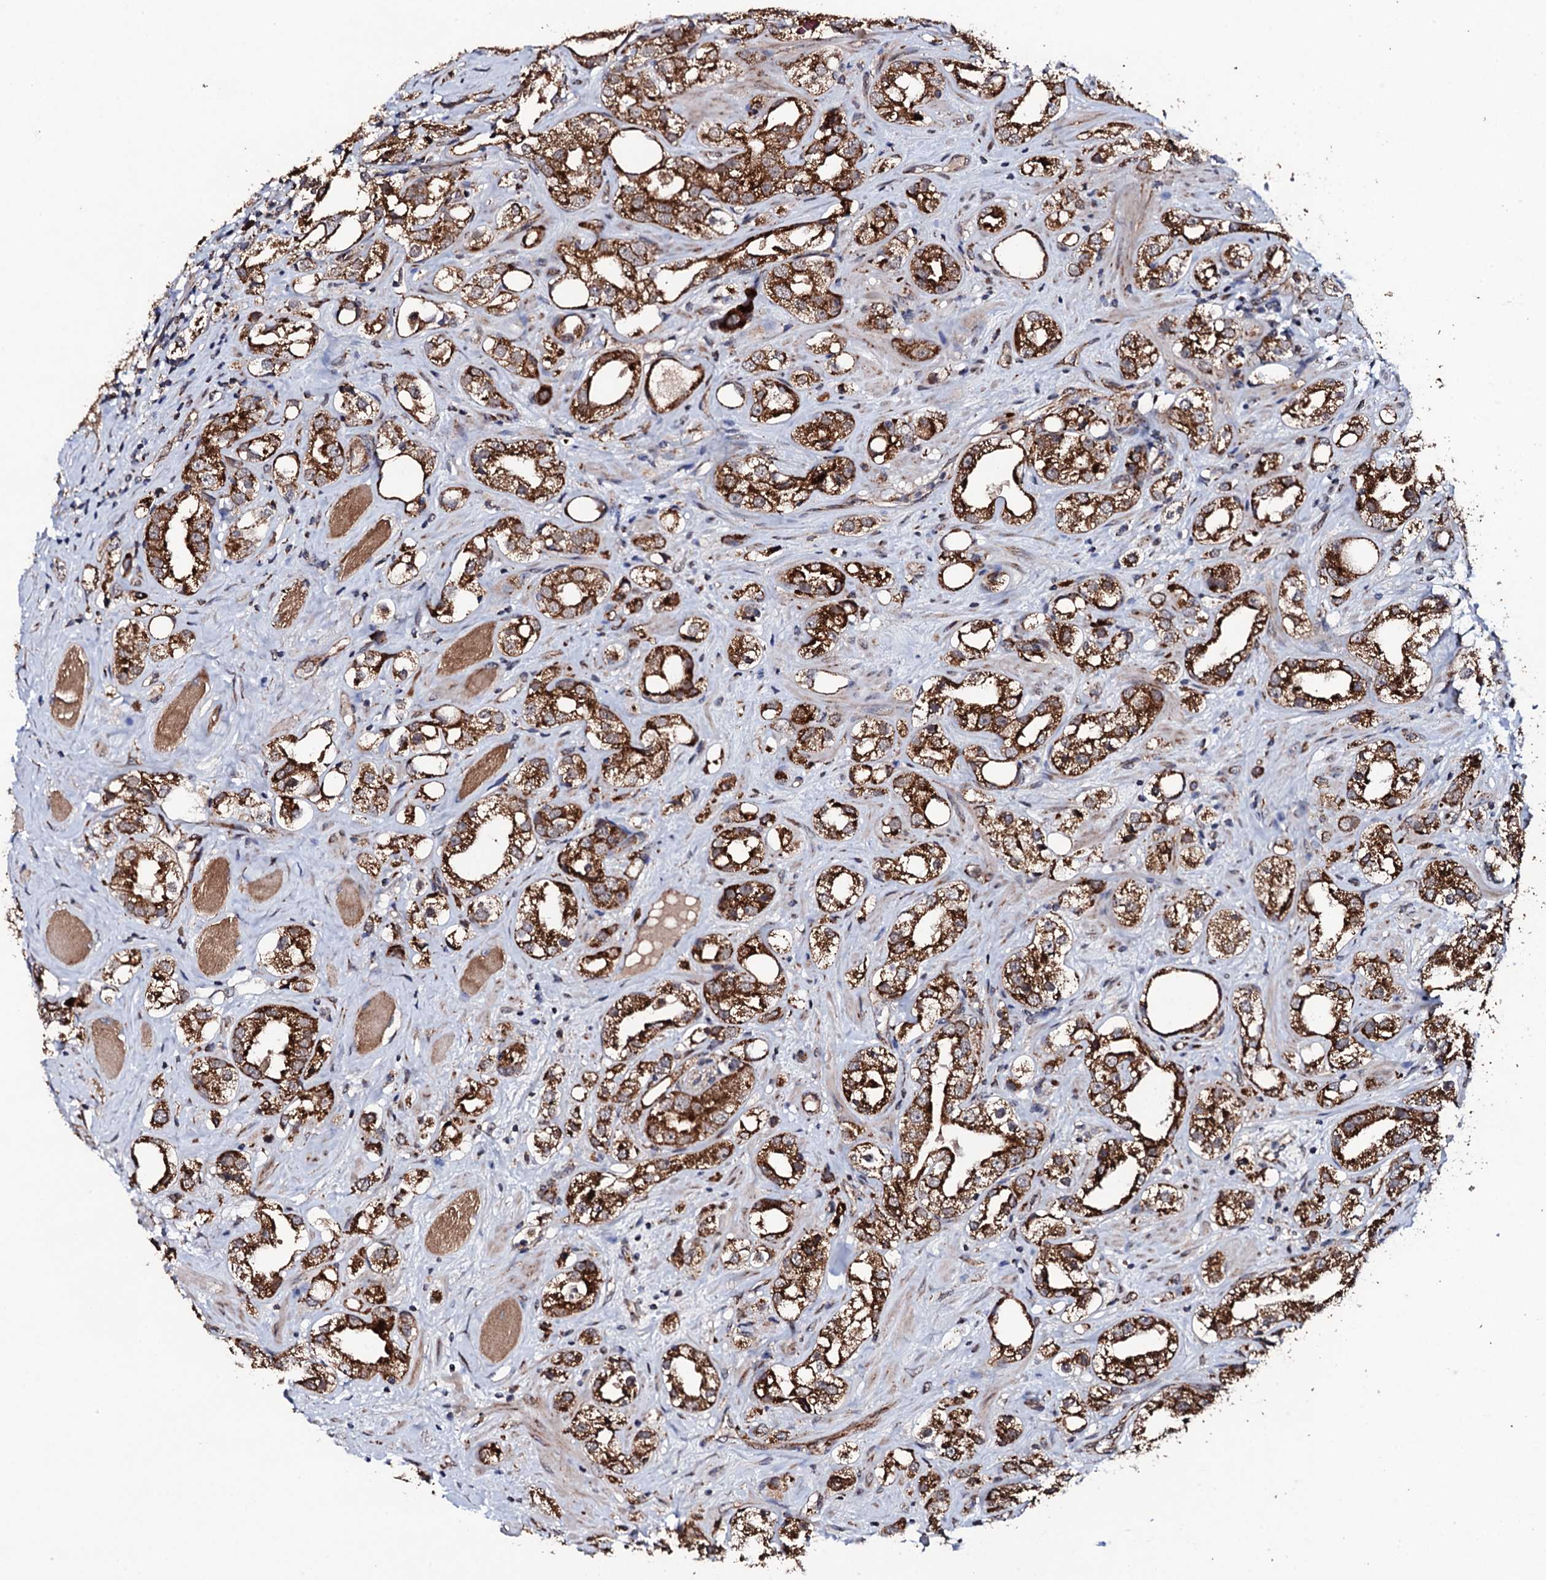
{"staining": {"intensity": "strong", "quantity": ">75%", "location": "cytoplasmic/membranous"}, "tissue": "prostate cancer", "cell_type": "Tumor cells", "image_type": "cancer", "snomed": [{"axis": "morphology", "description": "Adenocarcinoma, NOS"}, {"axis": "topography", "description": "Prostate"}], "caption": "The photomicrograph shows immunohistochemical staining of prostate cancer. There is strong cytoplasmic/membranous expression is present in approximately >75% of tumor cells.", "gene": "MTIF3", "patient": {"sex": "male", "age": 79}}